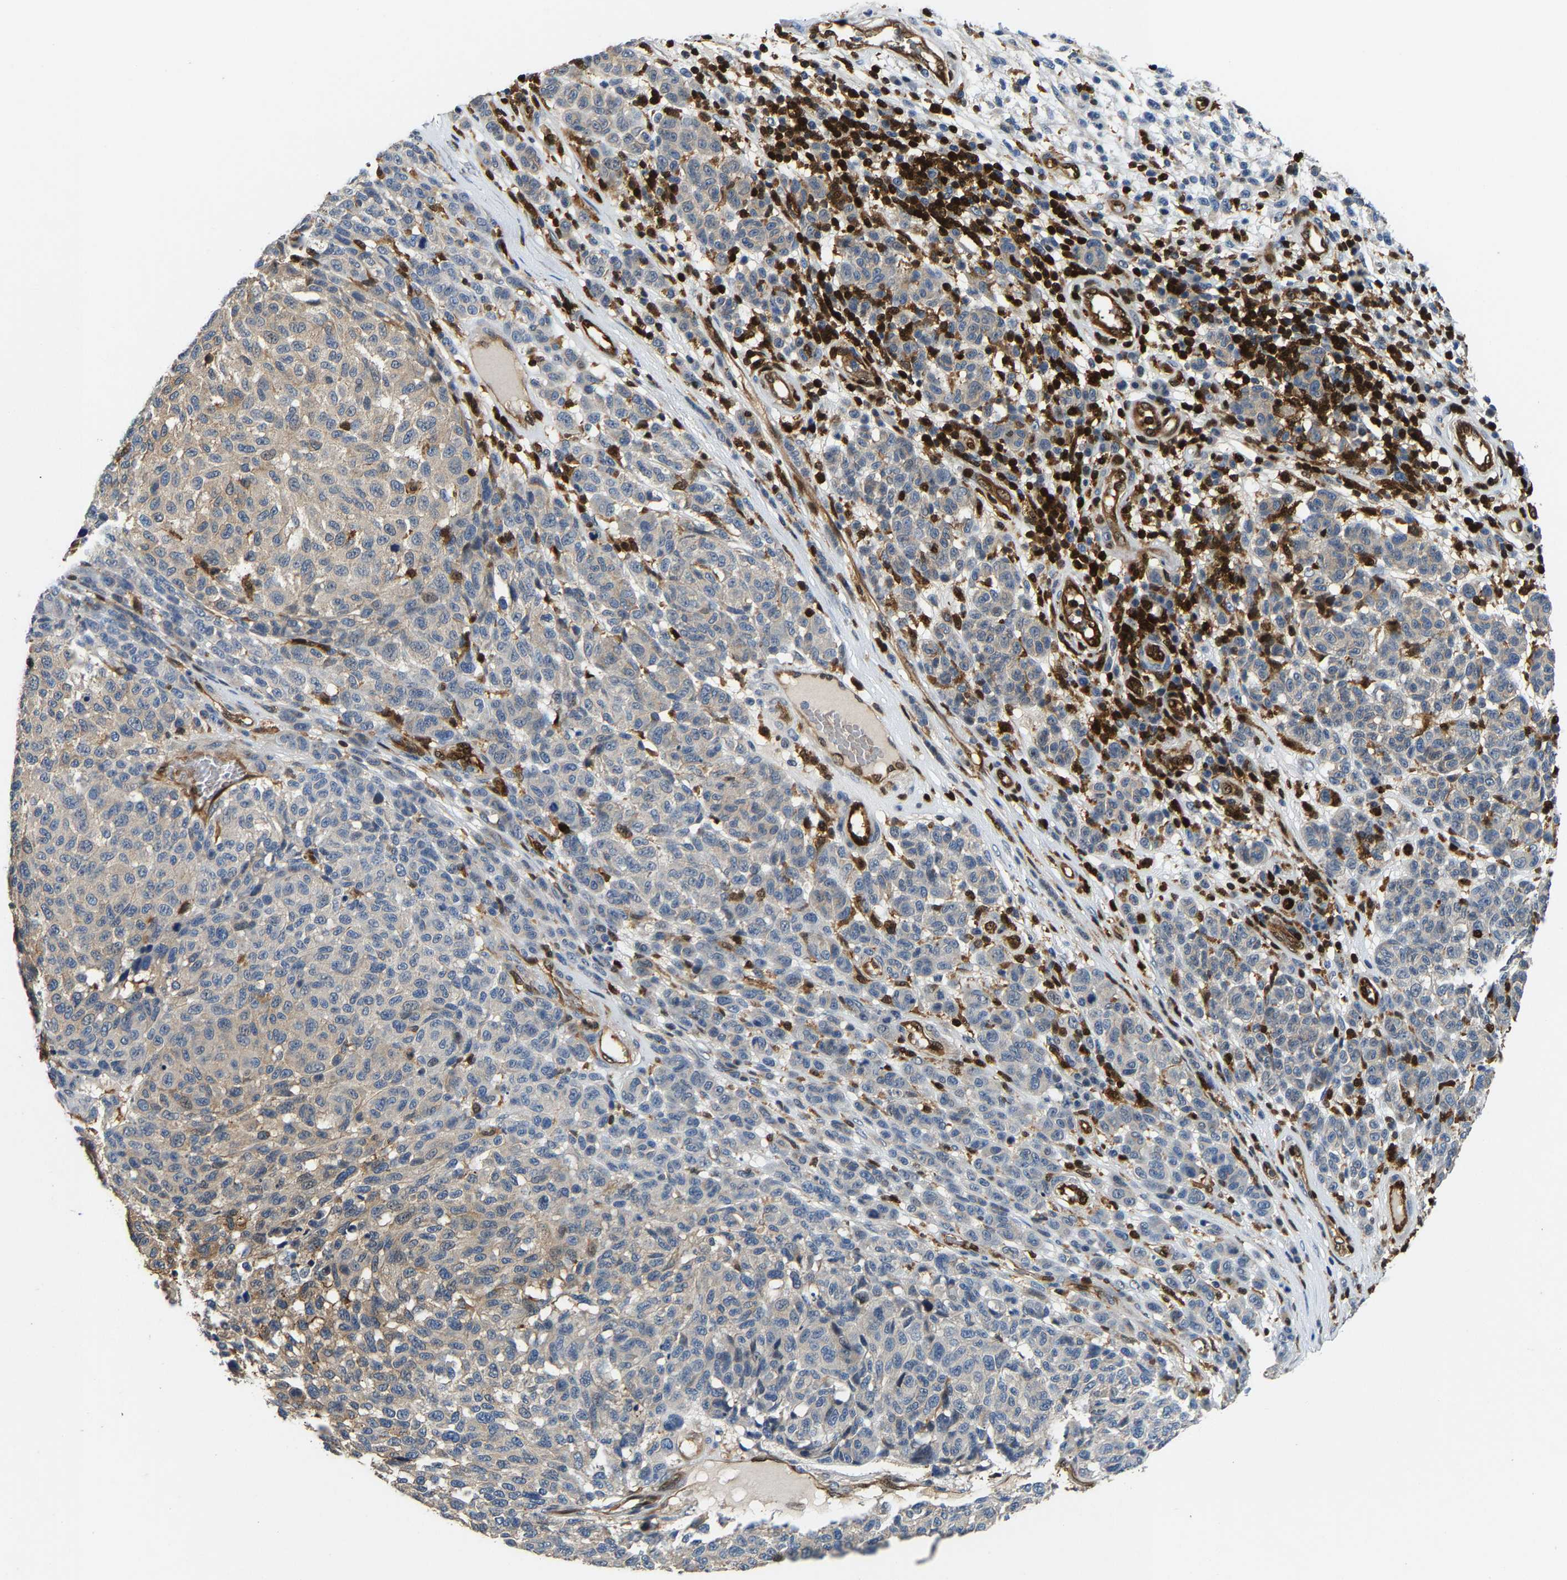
{"staining": {"intensity": "weak", "quantity": "<25%", "location": "cytoplasmic/membranous"}, "tissue": "melanoma", "cell_type": "Tumor cells", "image_type": "cancer", "snomed": [{"axis": "morphology", "description": "Malignant melanoma, NOS"}, {"axis": "topography", "description": "Skin"}], "caption": "IHC micrograph of neoplastic tissue: melanoma stained with DAB shows no significant protein positivity in tumor cells.", "gene": "GIMAP7", "patient": {"sex": "male", "age": 59}}